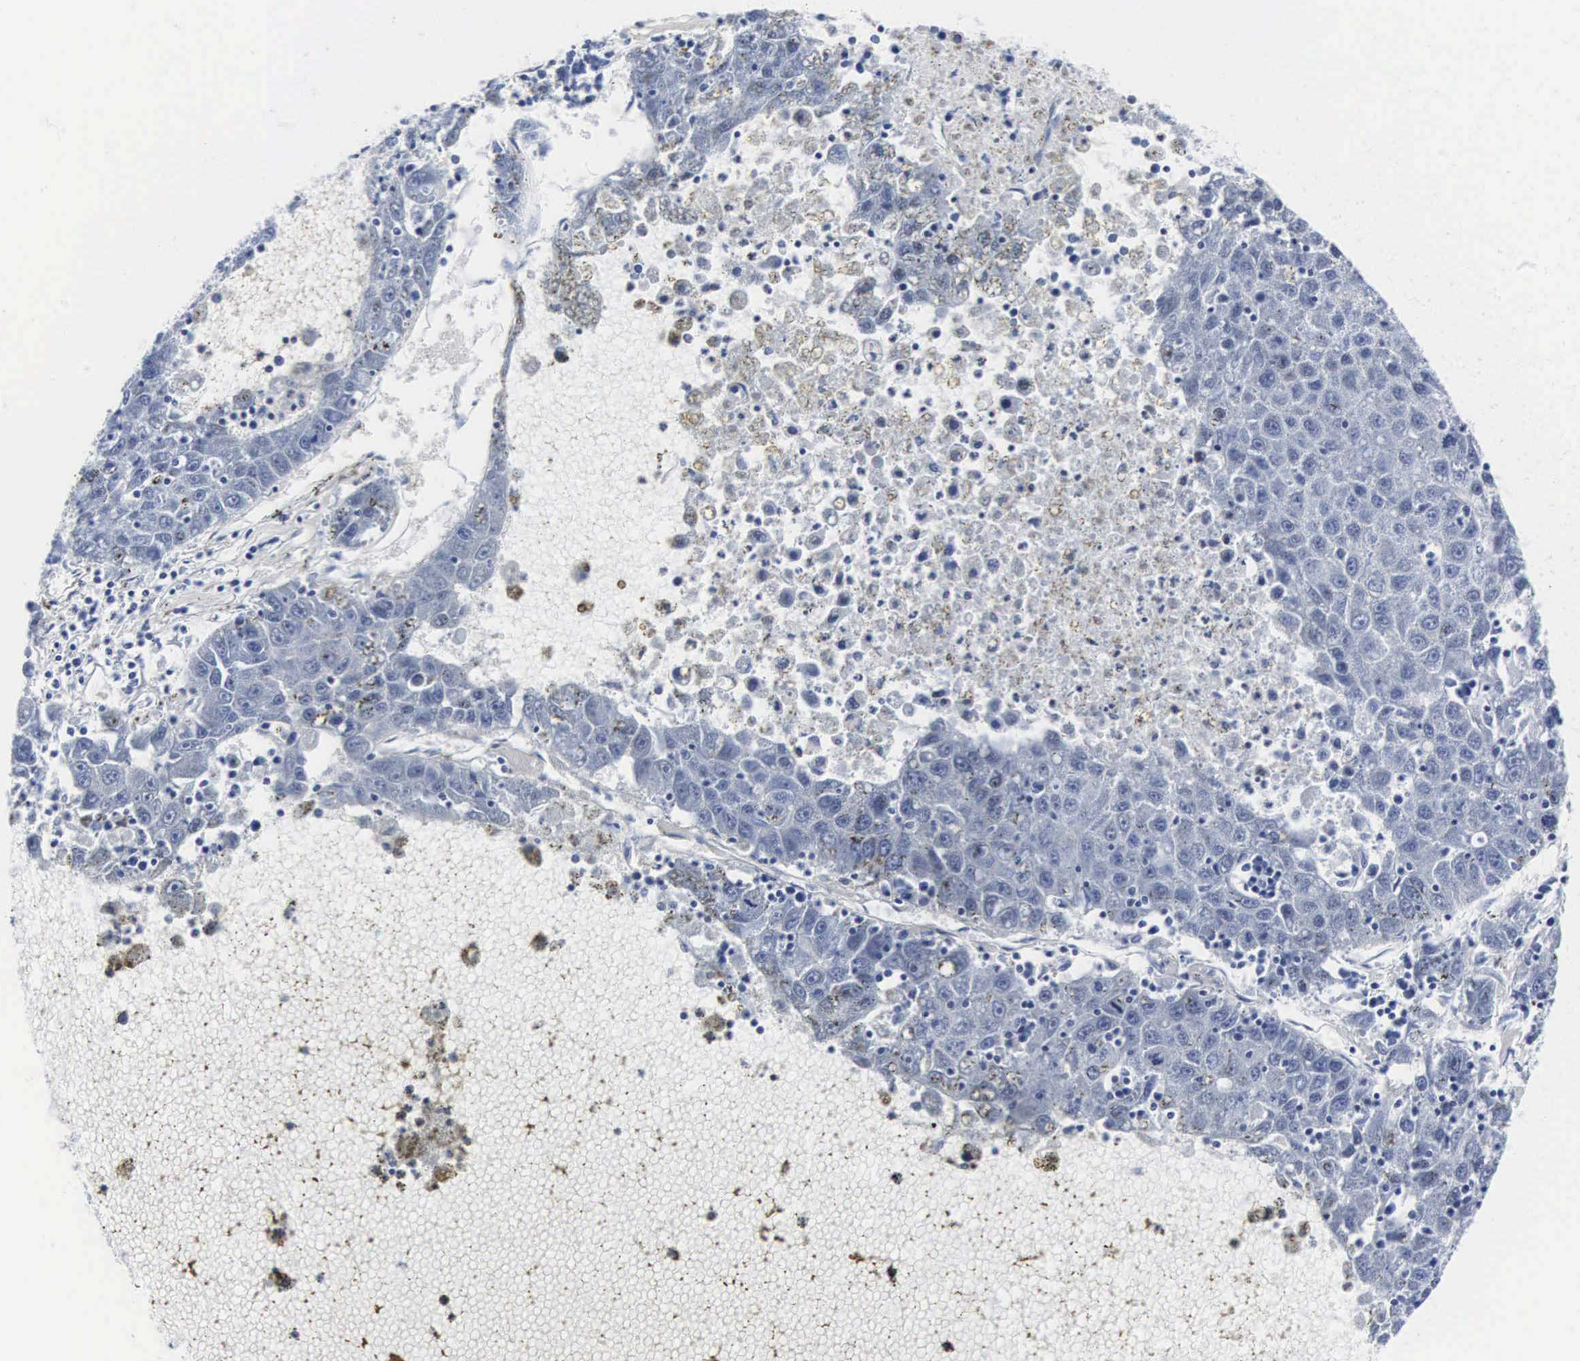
{"staining": {"intensity": "negative", "quantity": "none", "location": "none"}, "tissue": "liver cancer", "cell_type": "Tumor cells", "image_type": "cancer", "snomed": [{"axis": "morphology", "description": "Carcinoma, Hepatocellular, NOS"}, {"axis": "topography", "description": "Liver"}], "caption": "Protein analysis of hepatocellular carcinoma (liver) shows no significant expression in tumor cells.", "gene": "ENO2", "patient": {"sex": "male", "age": 49}}